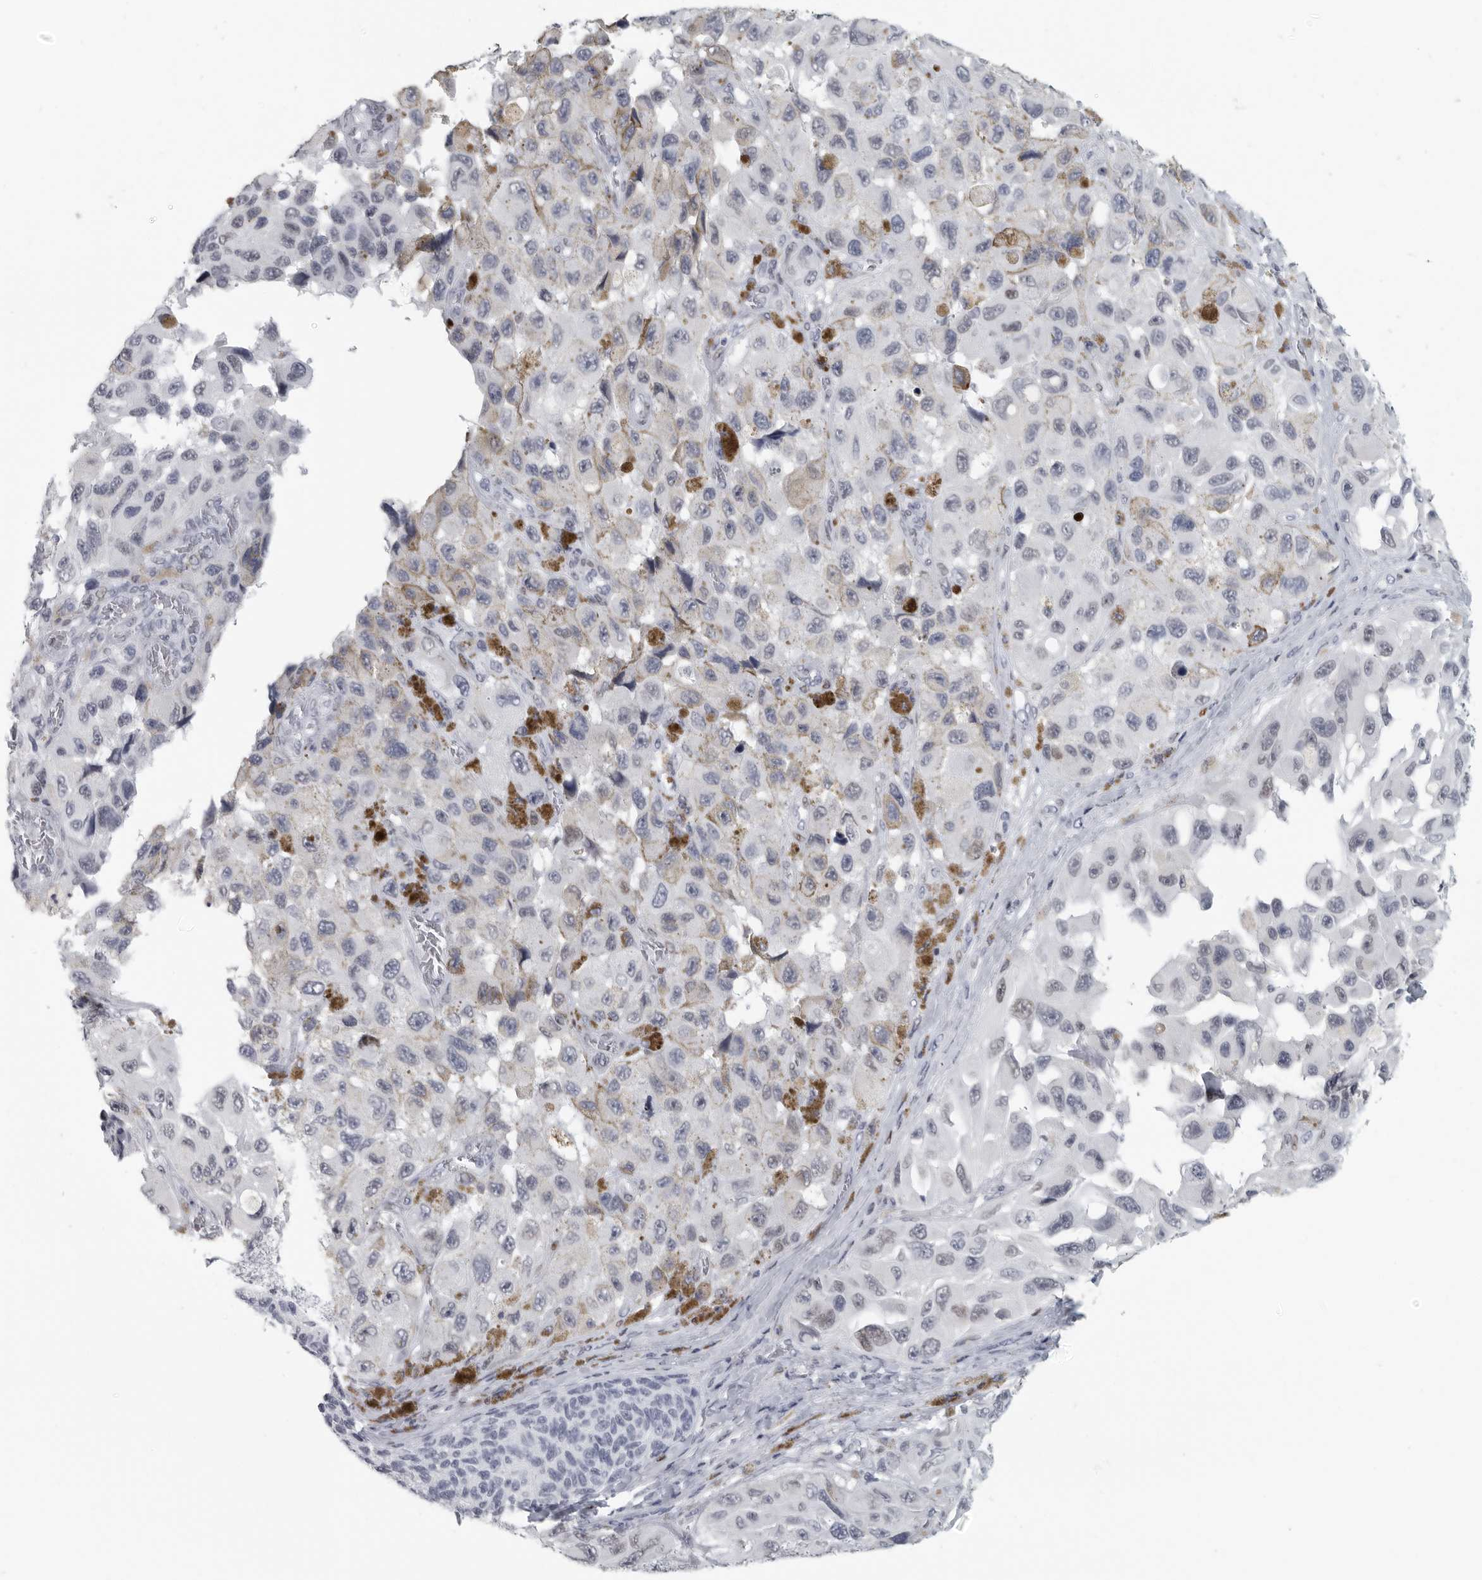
{"staining": {"intensity": "moderate", "quantity": "<25%", "location": "nuclear"}, "tissue": "melanoma", "cell_type": "Tumor cells", "image_type": "cancer", "snomed": [{"axis": "morphology", "description": "Malignant melanoma, NOS"}, {"axis": "topography", "description": "Skin"}], "caption": "Immunohistochemical staining of human melanoma reveals low levels of moderate nuclear protein staining in about <25% of tumor cells.", "gene": "SATB2", "patient": {"sex": "female", "age": 73}}